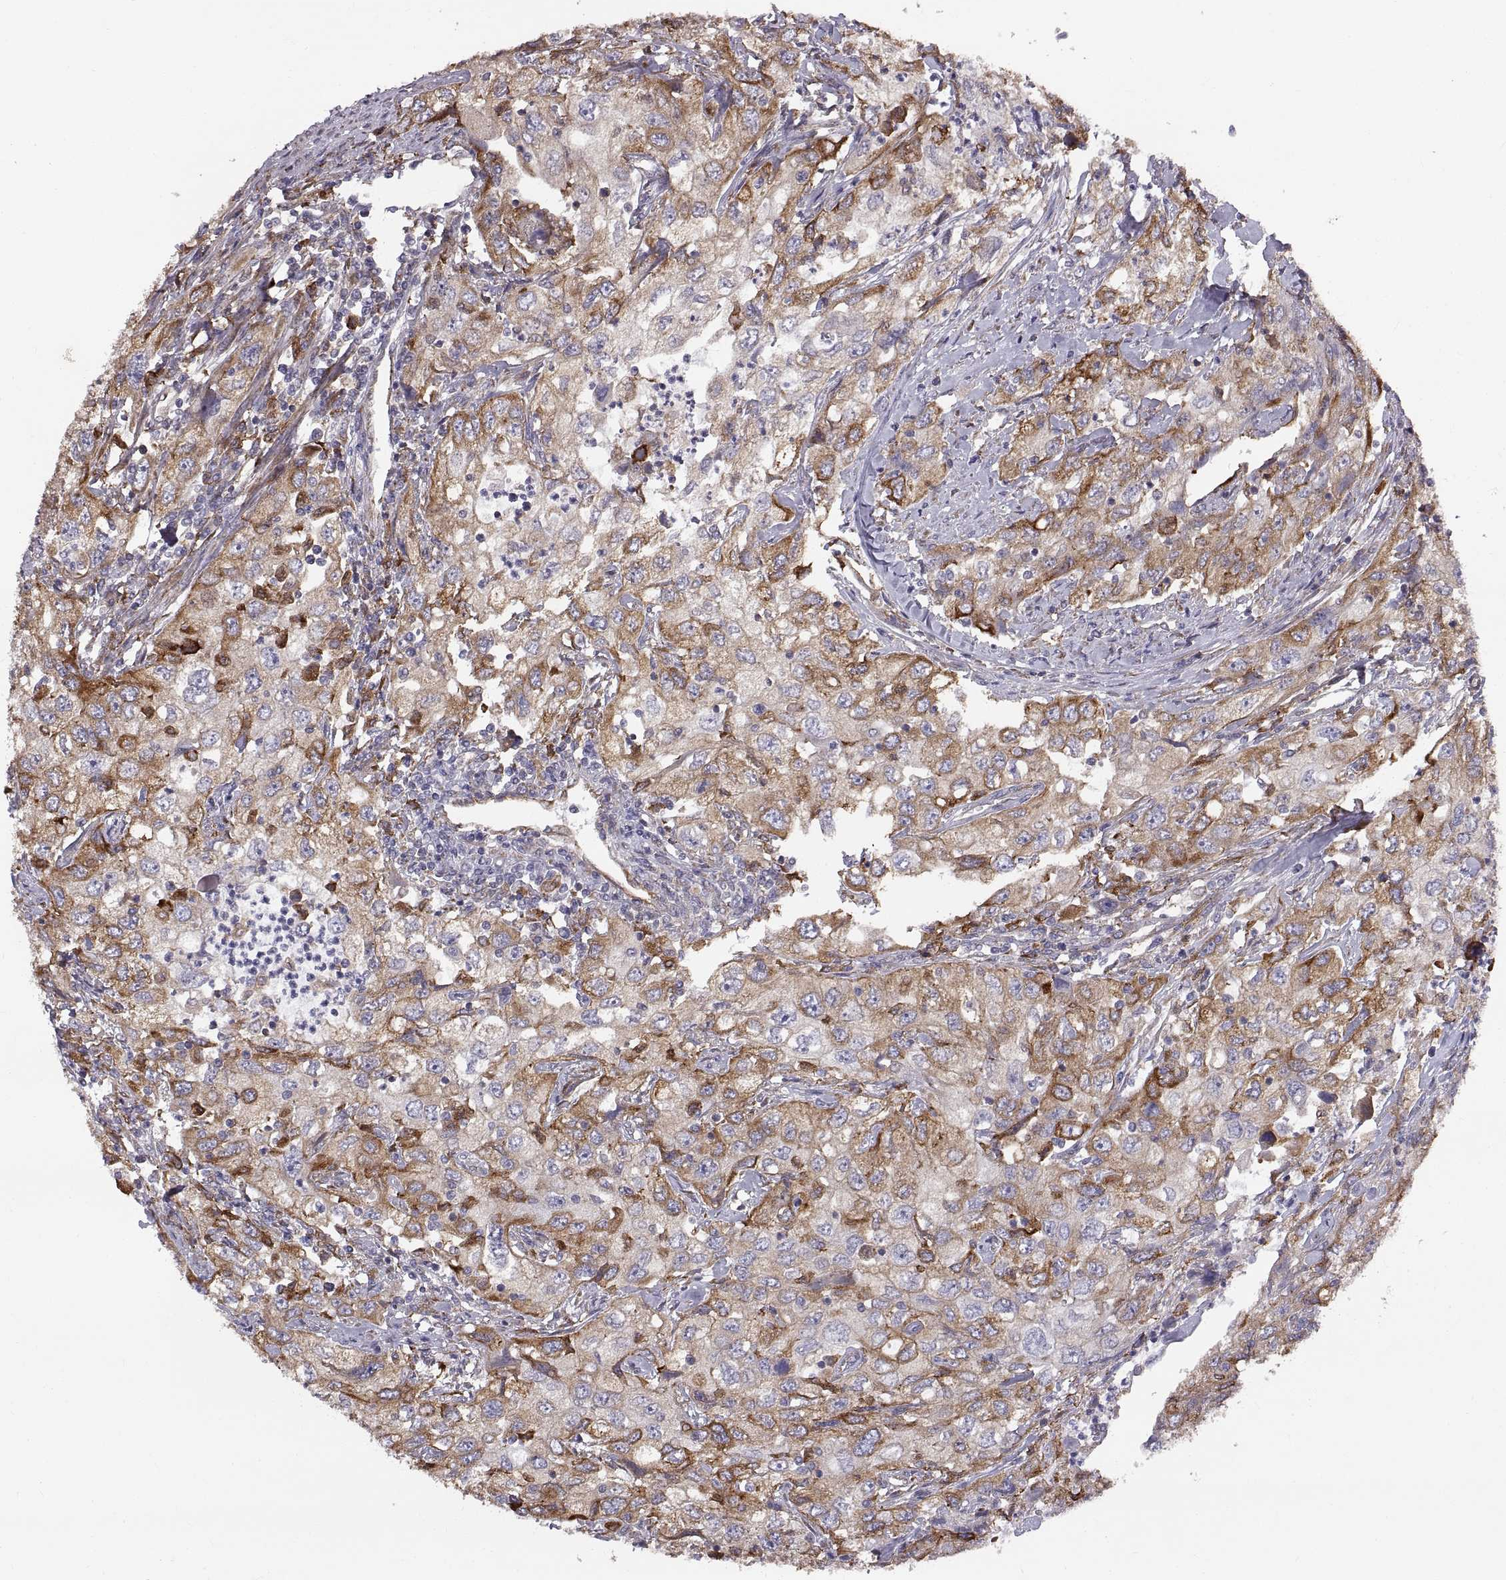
{"staining": {"intensity": "moderate", "quantity": ">75%", "location": "cytoplasmic/membranous"}, "tissue": "urothelial cancer", "cell_type": "Tumor cells", "image_type": "cancer", "snomed": [{"axis": "morphology", "description": "Urothelial carcinoma, High grade"}, {"axis": "topography", "description": "Urinary bladder"}], "caption": "There is medium levels of moderate cytoplasmic/membranous expression in tumor cells of high-grade urothelial carcinoma, as demonstrated by immunohistochemical staining (brown color).", "gene": "PLEKHB2", "patient": {"sex": "male", "age": 76}}